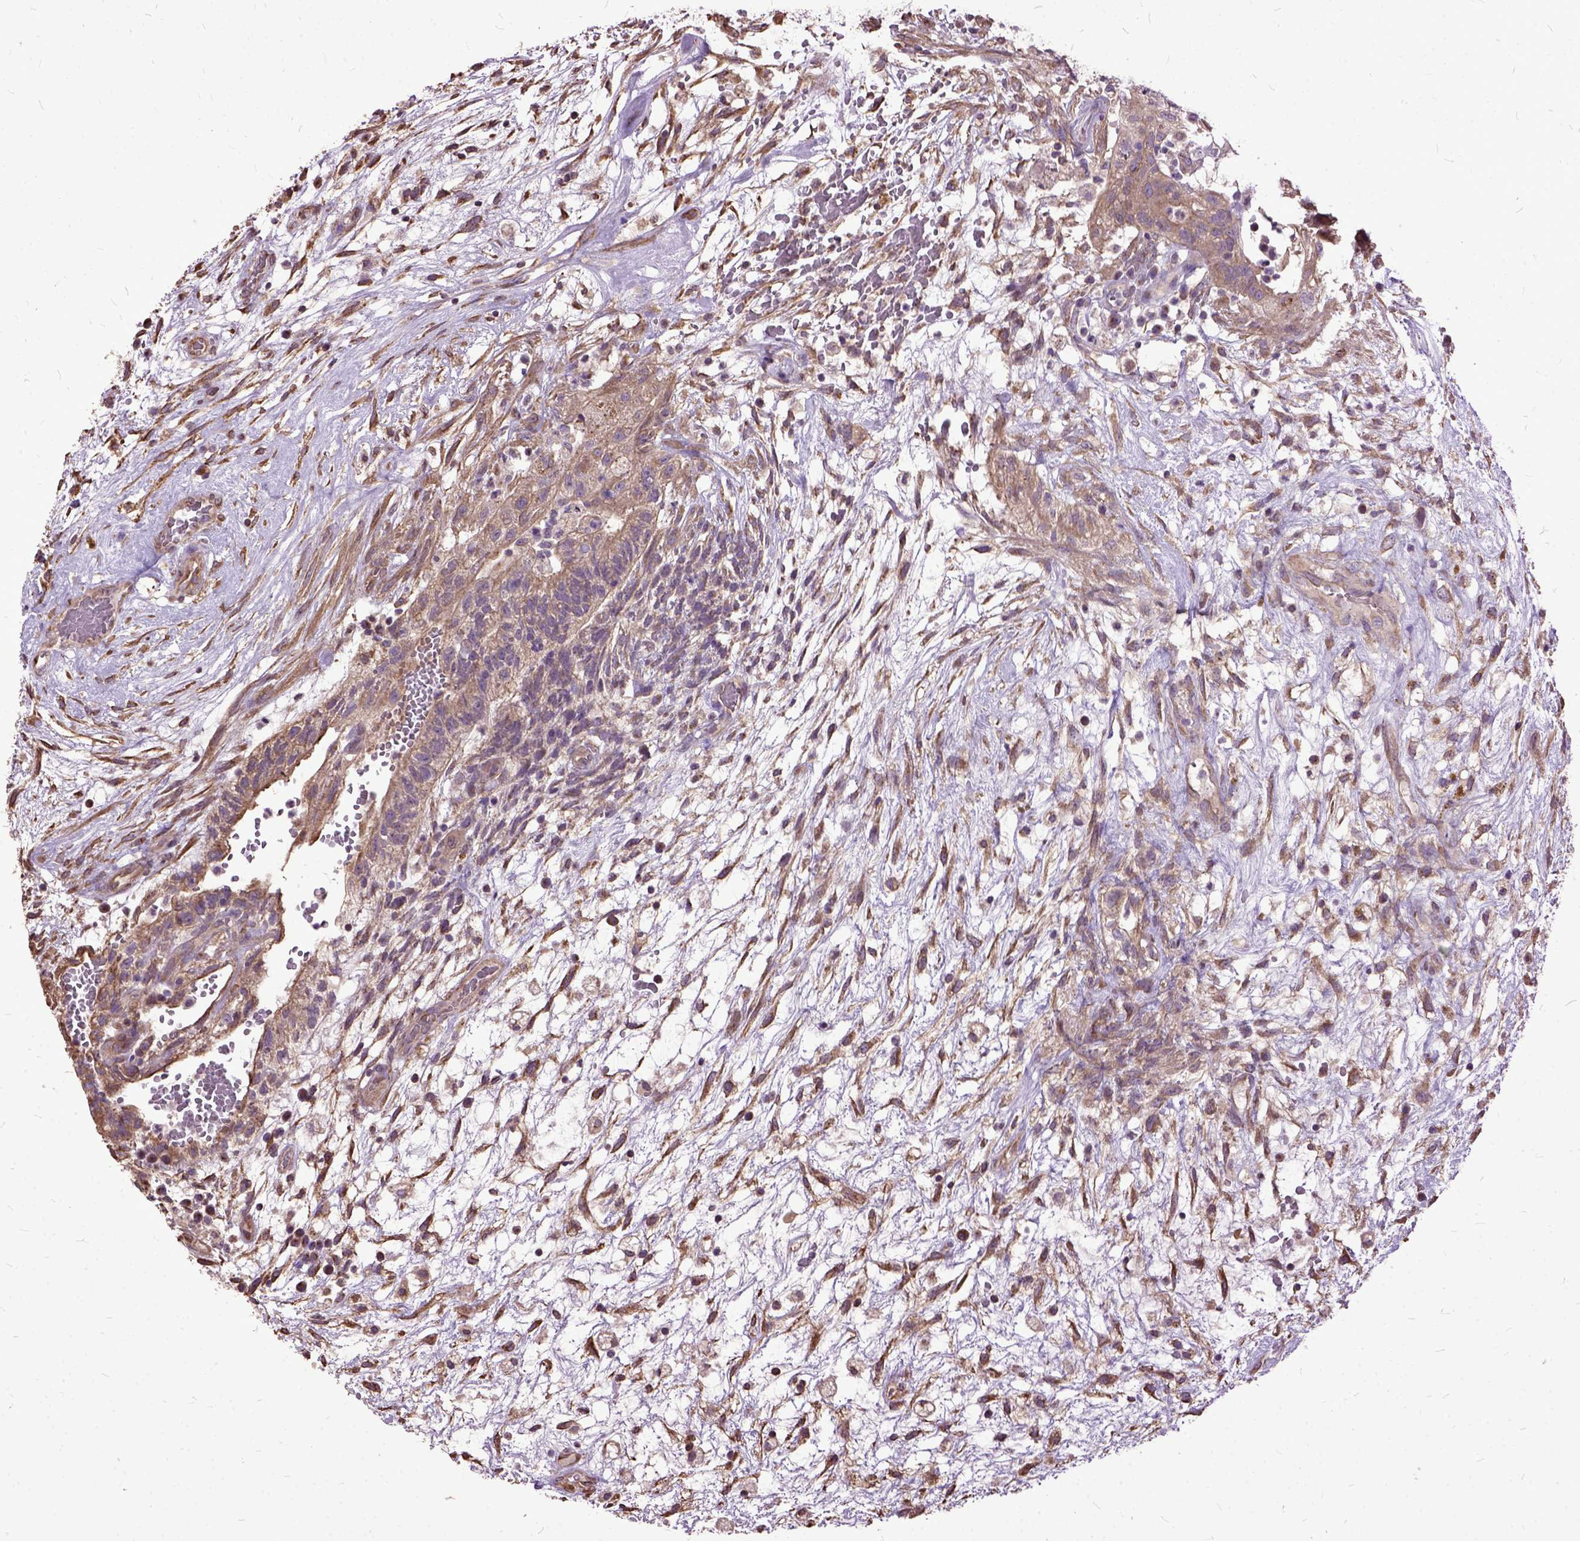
{"staining": {"intensity": "weak", "quantity": ">75%", "location": "cytoplasmic/membranous"}, "tissue": "testis cancer", "cell_type": "Tumor cells", "image_type": "cancer", "snomed": [{"axis": "morphology", "description": "Normal tissue, NOS"}, {"axis": "morphology", "description": "Carcinoma, Embryonal, NOS"}, {"axis": "topography", "description": "Testis"}], "caption": "Weak cytoplasmic/membranous expression is identified in approximately >75% of tumor cells in testis cancer (embryonal carcinoma).", "gene": "AREG", "patient": {"sex": "male", "age": 32}}